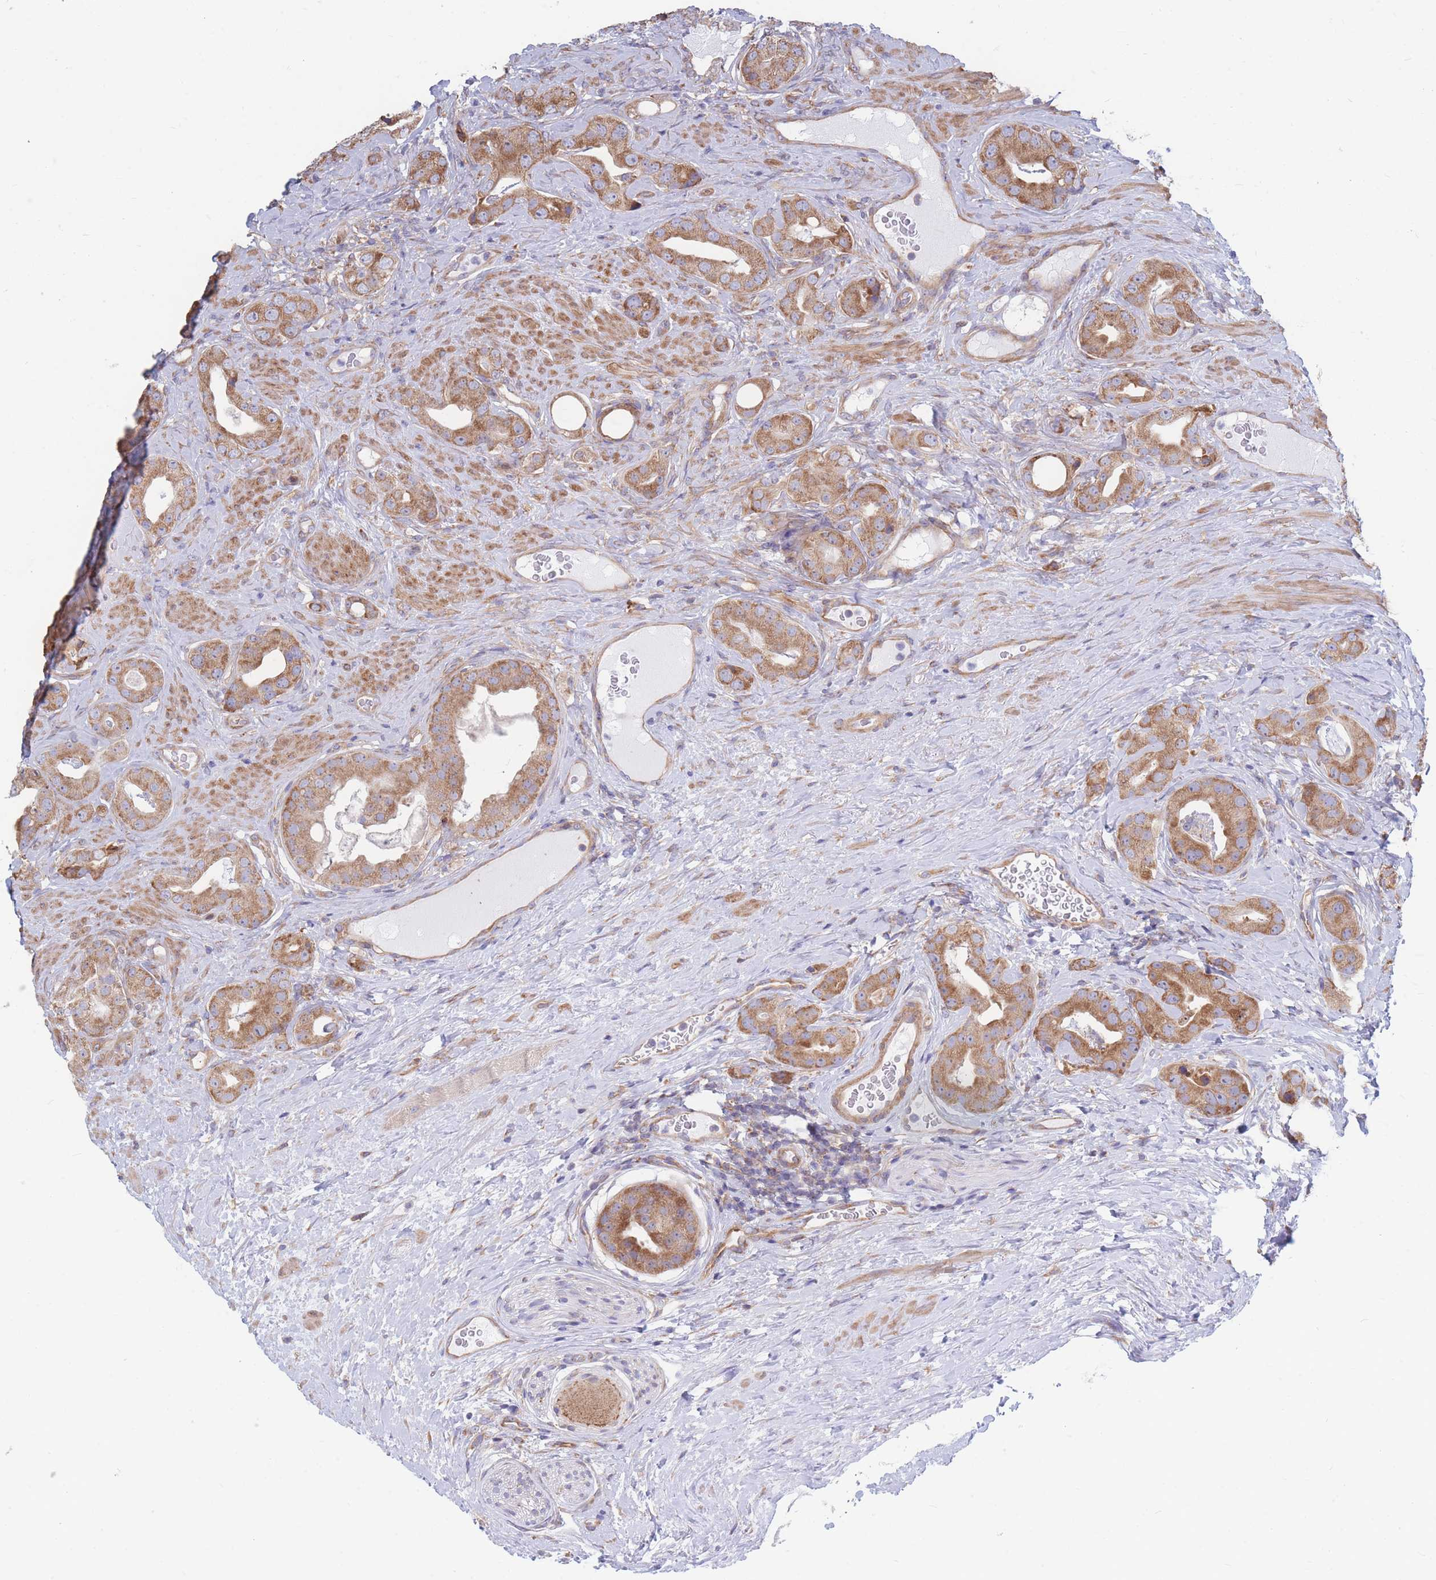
{"staining": {"intensity": "moderate", "quantity": ">75%", "location": "cytoplasmic/membranous"}, "tissue": "prostate cancer", "cell_type": "Tumor cells", "image_type": "cancer", "snomed": [{"axis": "morphology", "description": "Adenocarcinoma, High grade"}, {"axis": "topography", "description": "Prostate"}], "caption": "Tumor cells display moderate cytoplasmic/membranous expression in about >75% of cells in adenocarcinoma (high-grade) (prostate).", "gene": "RPL8", "patient": {"sex": "male", "age": 63}}